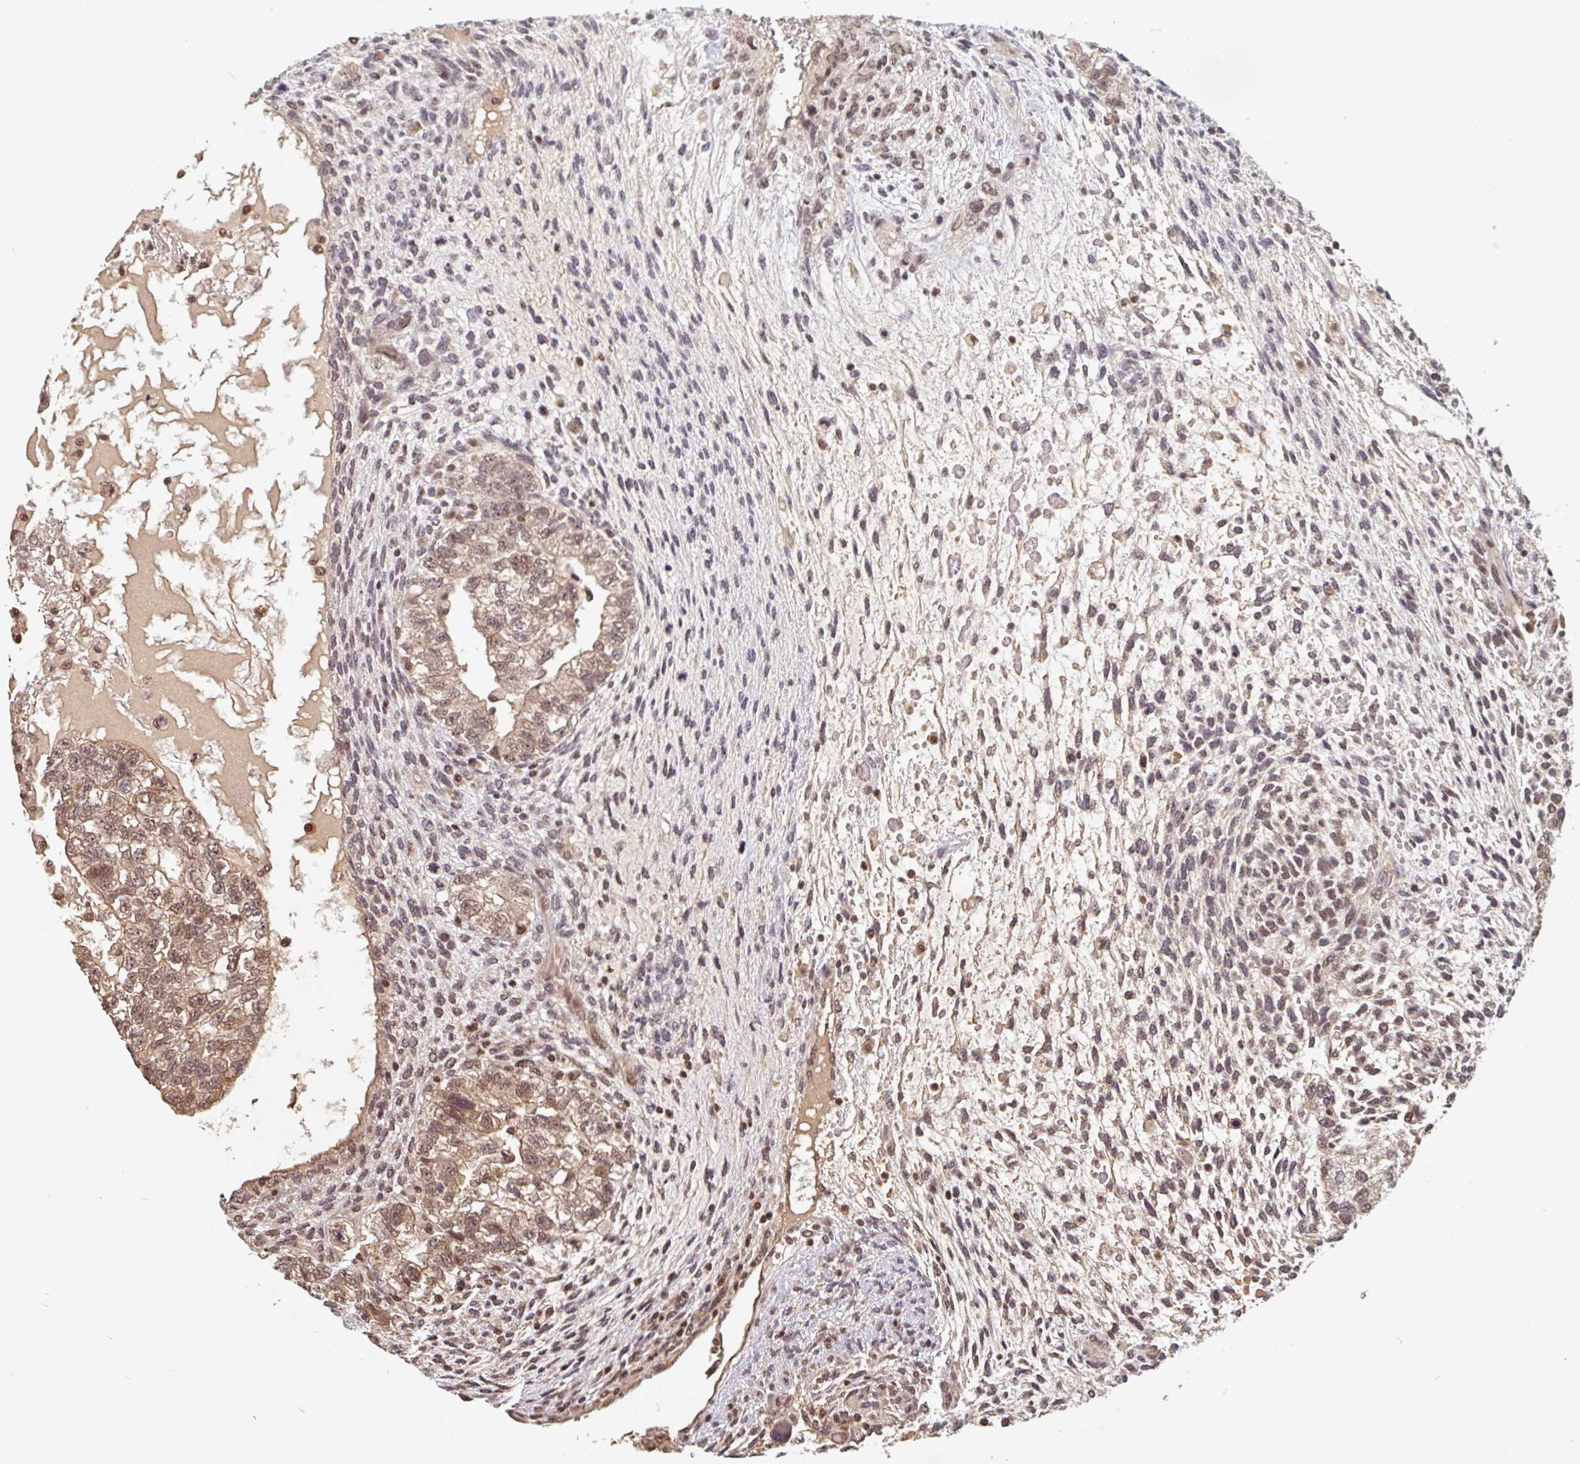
{"staining": {"intensity": "weak", "quantity": ">75%", "location": "nuclear"}, "tissue": "testis cancer", "cell_type": "Tumor cells", "image_type": "cancer", "snomed": [{"axis": "morphology", "description": "Normal tissue, NOS"}, {"axis": "morphology", "description": "Carcinoma, Embryonal, NOS"}, {"axis": "topography", "description": "Testis"}], "caption": "The photomicrograph displays staining of embryonal carcinoma (testis), revealing weak nuclear protein positivity (brown color) within tumor cells.", "gene": "DR1", "patient": {"sex": "male", "age": 36}}